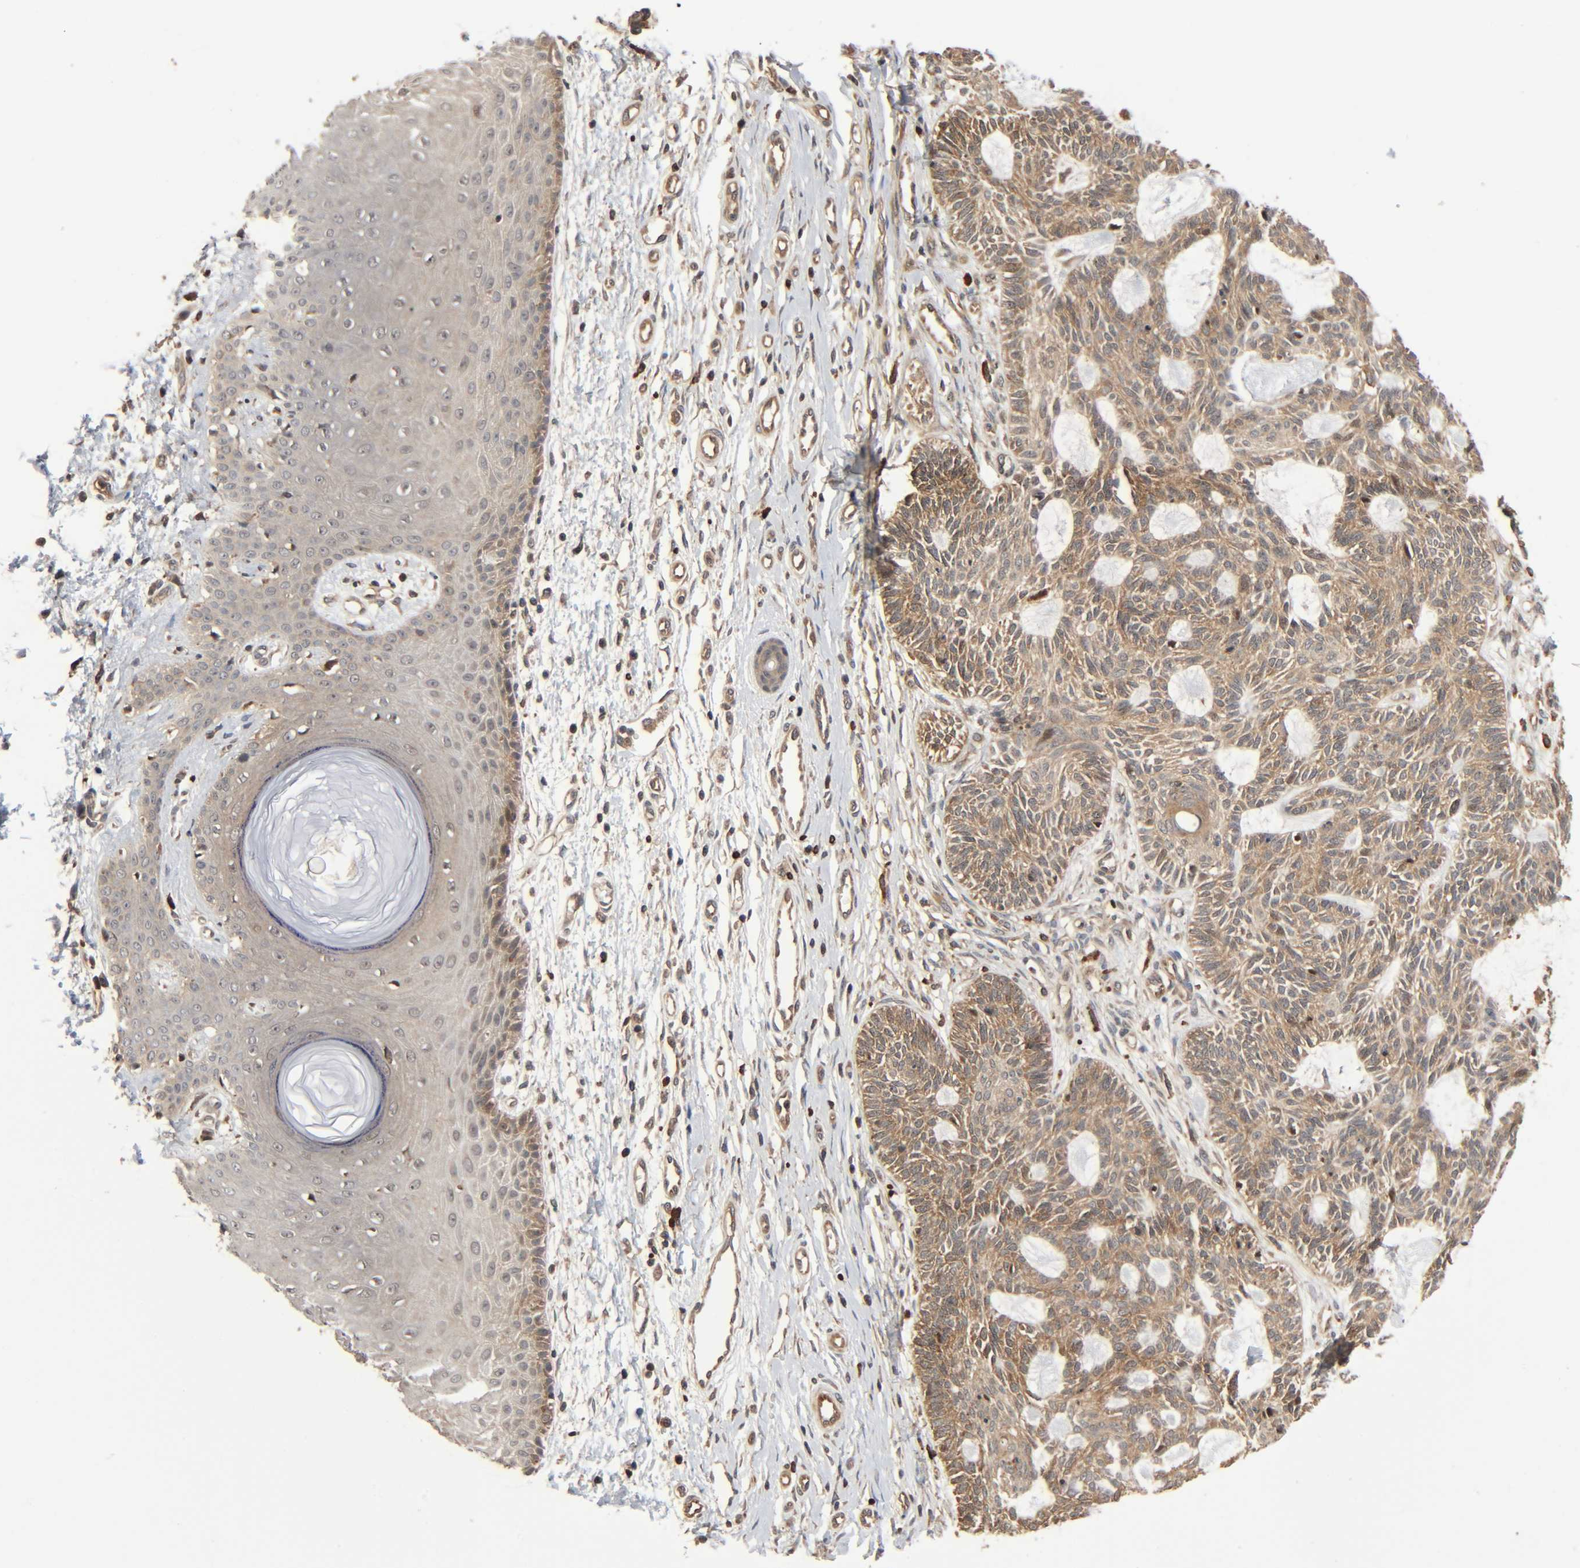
{"staining": {"intensity": "weak", "quantity": ">75%", "location": "cytoplasmic/membranous"}, "tissue": "skin cancer", "cell_type": "Tumor cells", "image_type": "cancer", "snomed": [{"axis": "morphology", "description": "Basal cell carcinoma"}, {"axis": "topography", "description": "Skin"}], "caption": "This is an image of immunohistochemistry (IHC) staining of skin basal cell carcinoma, which shows weak positivity in the cytoplasmic/membranous of tumor cells.", "gene": "PPP2R1B", "patient": {"sex": "male", "age": 67}}